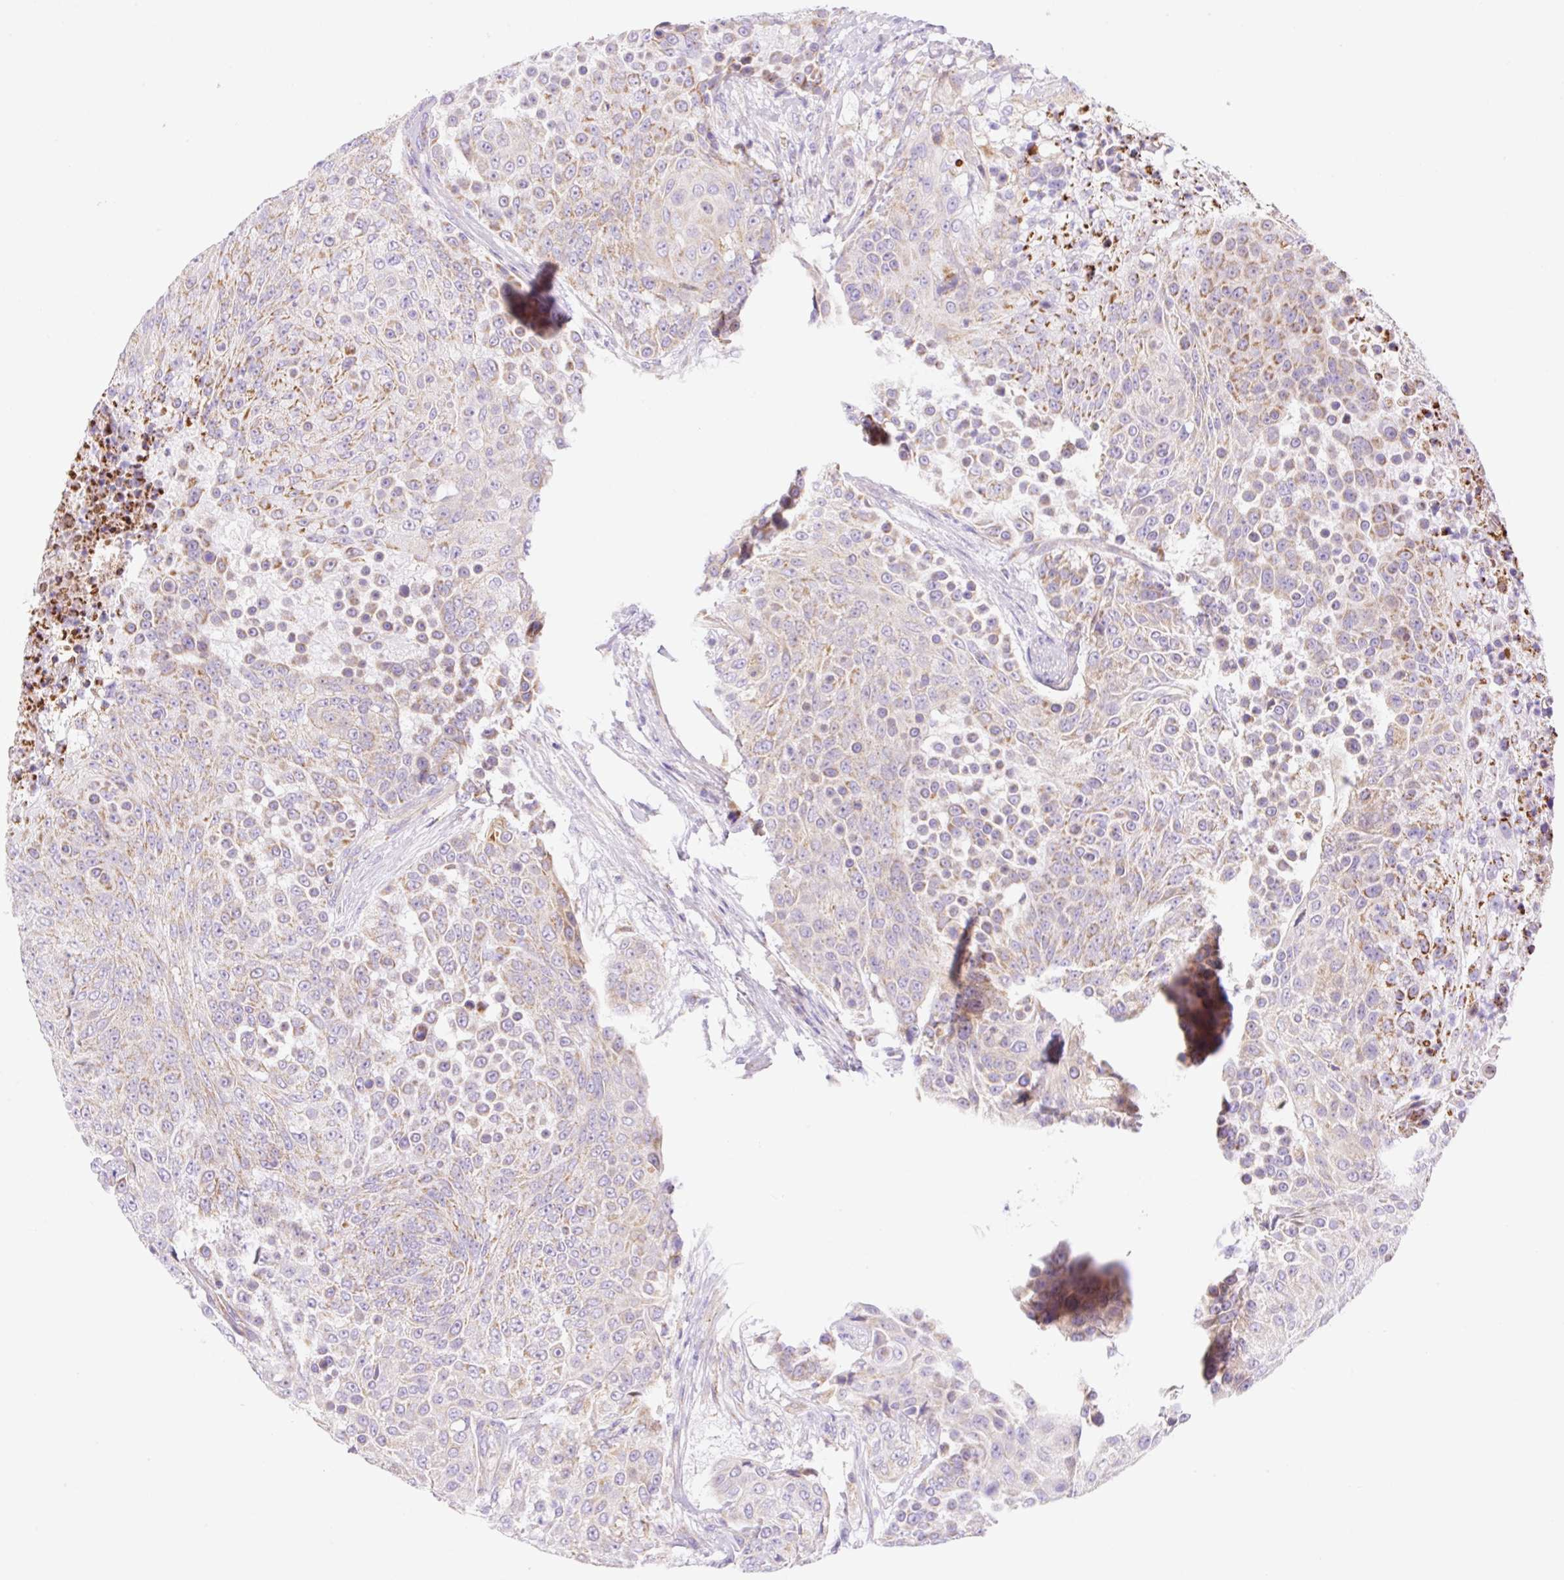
{"staining": {"intensity": "moderate", "quantity": "25%-75%", "location": "cytoplasmic/membranous"}, "tissue": "urothelial cancer", "cell_type": "Tumor cells", "image_type": "cancer", "snomed": [{"axis": "morphology", "description": "Urothelial carcinoma, High grade"}, {"axis": "topography", "description": "Urinary bladder"}], "caption": "Human urothelial cancer stained for a protein (brown) displays moderate cytoplasmic/membranous positive expression in approximately 25%-75% of tumor cells.", "gene": "ETNK2", "patient": {"sex": "female", "age": 63}}